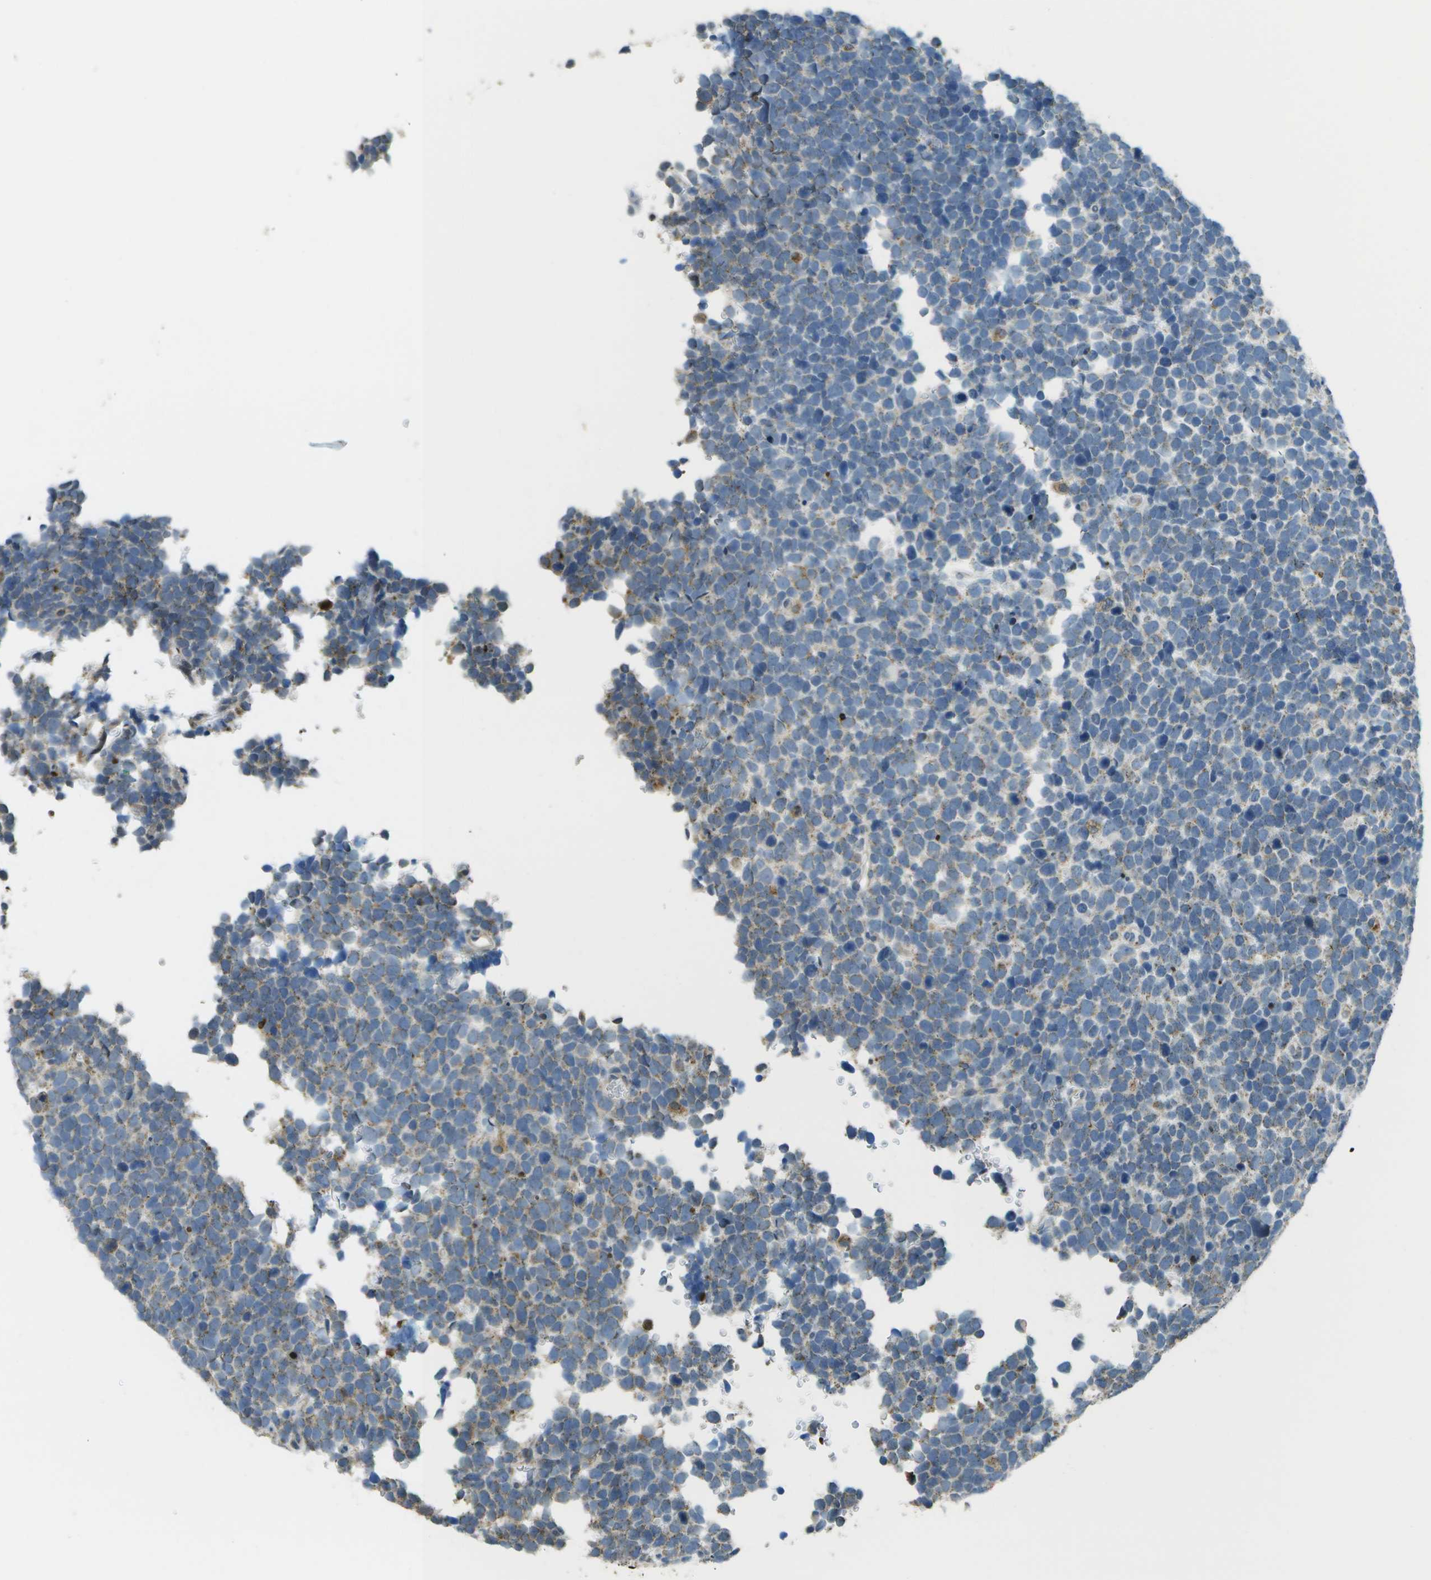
{"staining": {"intensity": "negative", "quantity": "none", "location": "none"}, "tissue": "urothelial cancer", "cell_type": "Tumor cells", "image_type": "cancer", "snomed": [{"axis": "morphology", "description": "Urothelial carcinoma, High grade"}, {"axis": "topography", "description": "Urinary bladder"}], "caption": "DAB (3,3'-diaminobenzidine) immunohistochemical staining of urothelial carcinoma (high-grade) reveals no significant staining in tumor cells.", "gene": "CACHD1", "patient": {"sex": "female", "age": 82}}